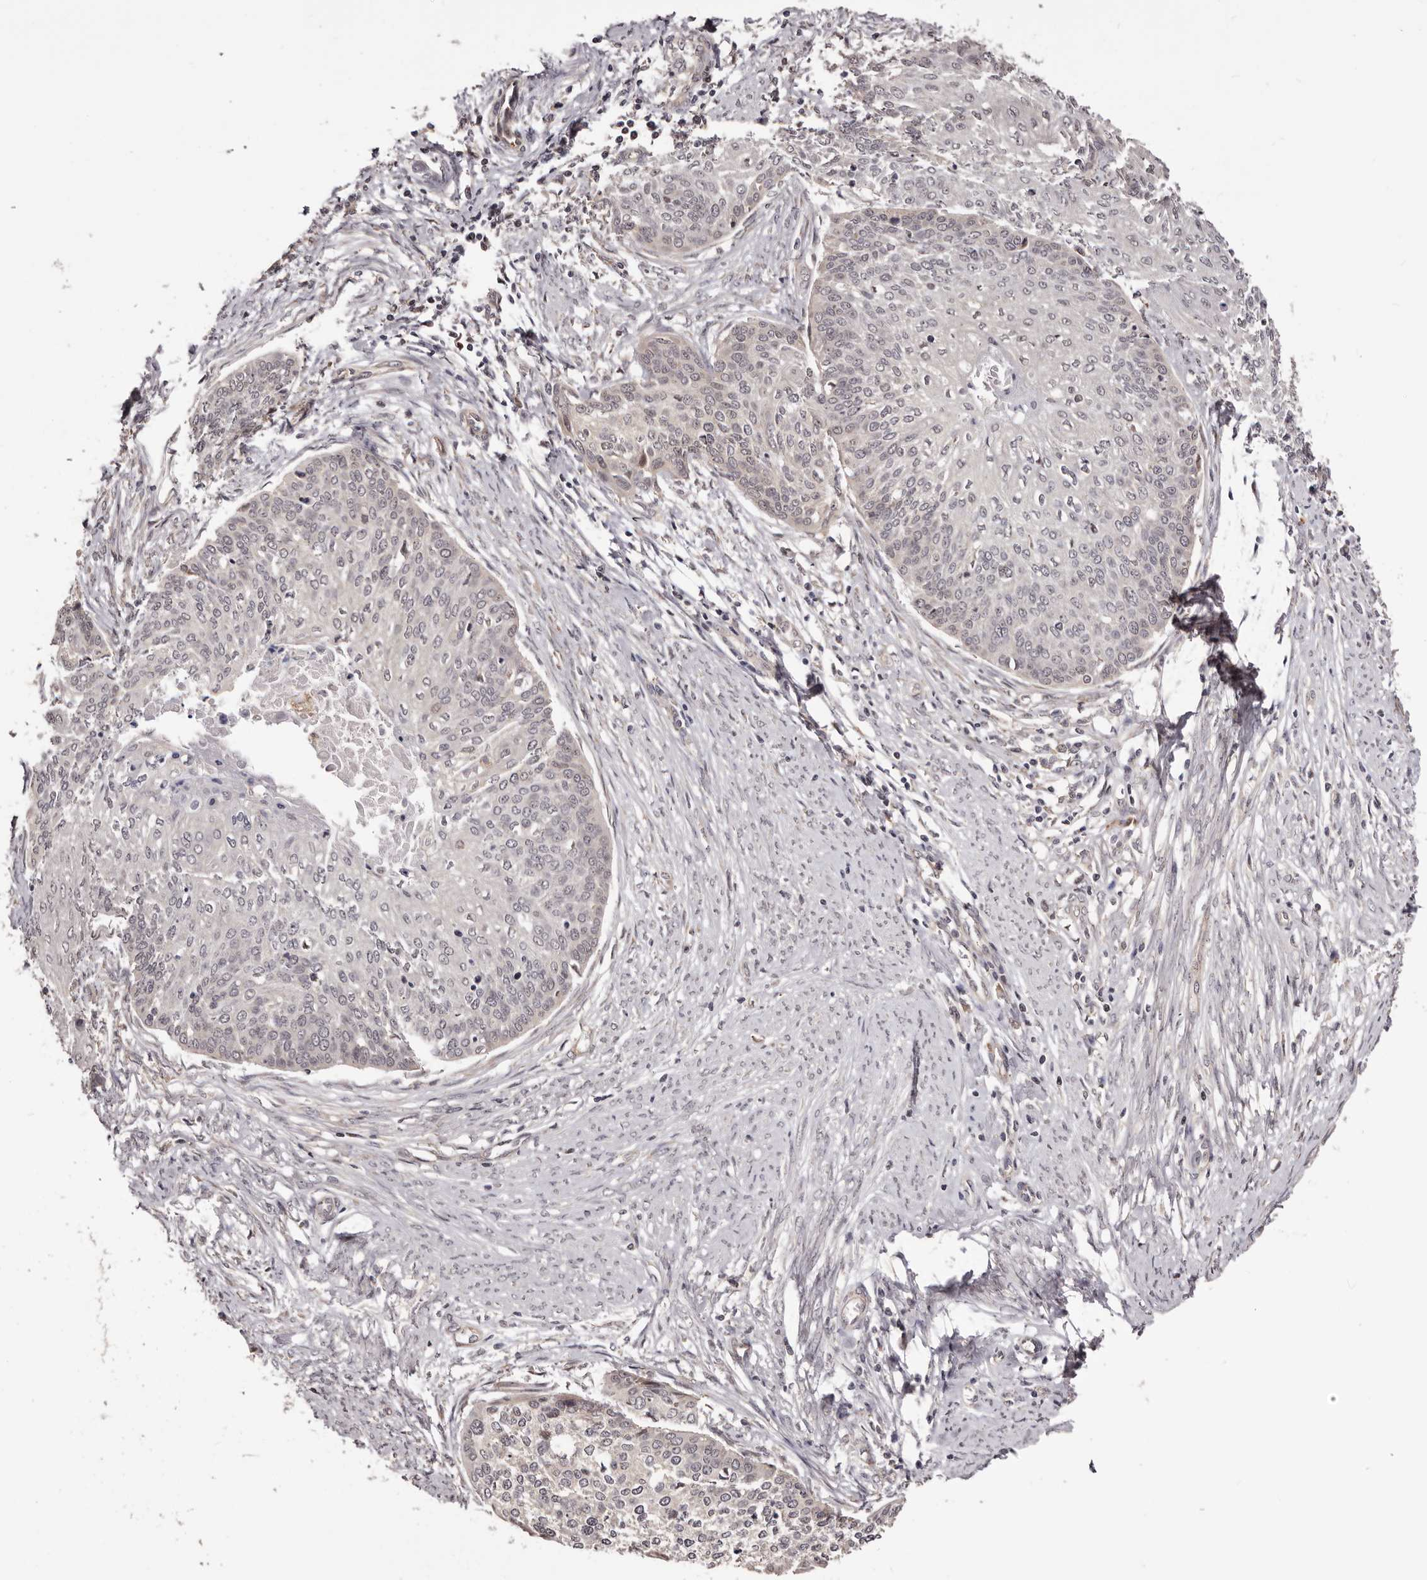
{"staining": {"intensity": "negative", "quantity": "none", "location": "none"}, "tissue": "cervical cancer", "cell_type": "Tumor cells", "image_type": "cancer", "snomed": [{"axis": "morphology", "description": "Squamous cell carcinoma, NOS"}, {"axis": "topography", "description": "Cervix"}], "caption": "Immunohistochemistry micrograph of neoplastic tissue: human cervical cancer (squamous cell carcinoma) stained with DAB (3,3'-diaminobenzidine) reveals no significant protein staining in tumor cells. (Immunohistochemistry, brightfield microscopy, high magnification).", "gene": "NOL12", "patient": {"sex": "female", "age": 37}}